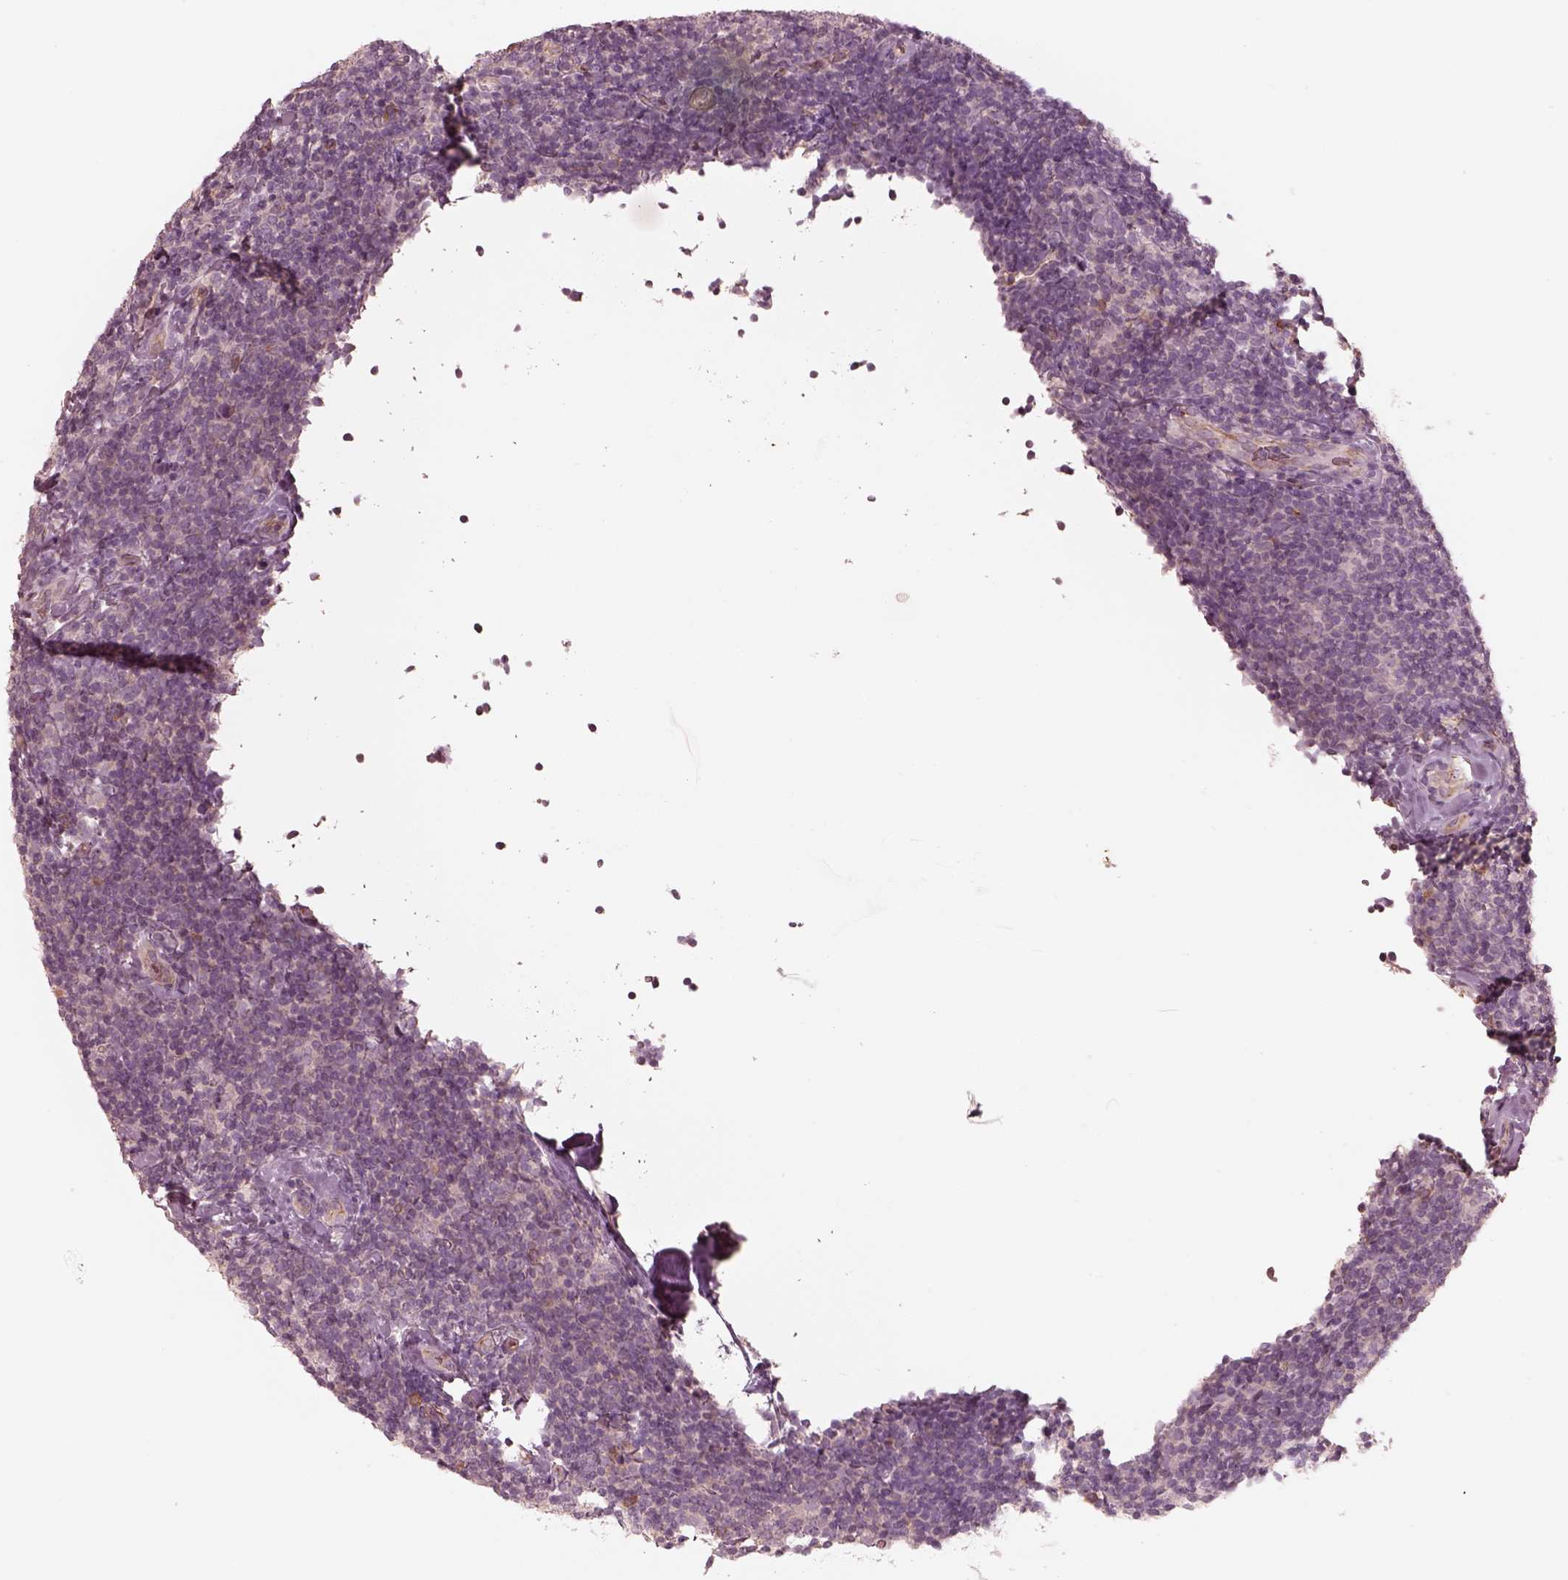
{"staining": {"intensity": "negative", "quantity": "none", "location": "none"}, "tissue": "lymphoma", "cell_type": "Tumor cells", "image_type": "cancer", "snomed": [{"axis": "morphology", "description": "Malignant lymphoma, non-Hodgkin's type, Low grade"}, {"axis": "topography", "description": "Lymph node"}], "caption": "This image is of lymphoma stained with immunohistochemistry to label a protein in brown with the nuclei are counter-stained blue. There is no expression in tumor cells. (Brightfield microscopy of DAB immunohistochemistry (IHC) at high magnification).", "gene": "CRYM", "patient": {"sex": "female", "age": 56}}